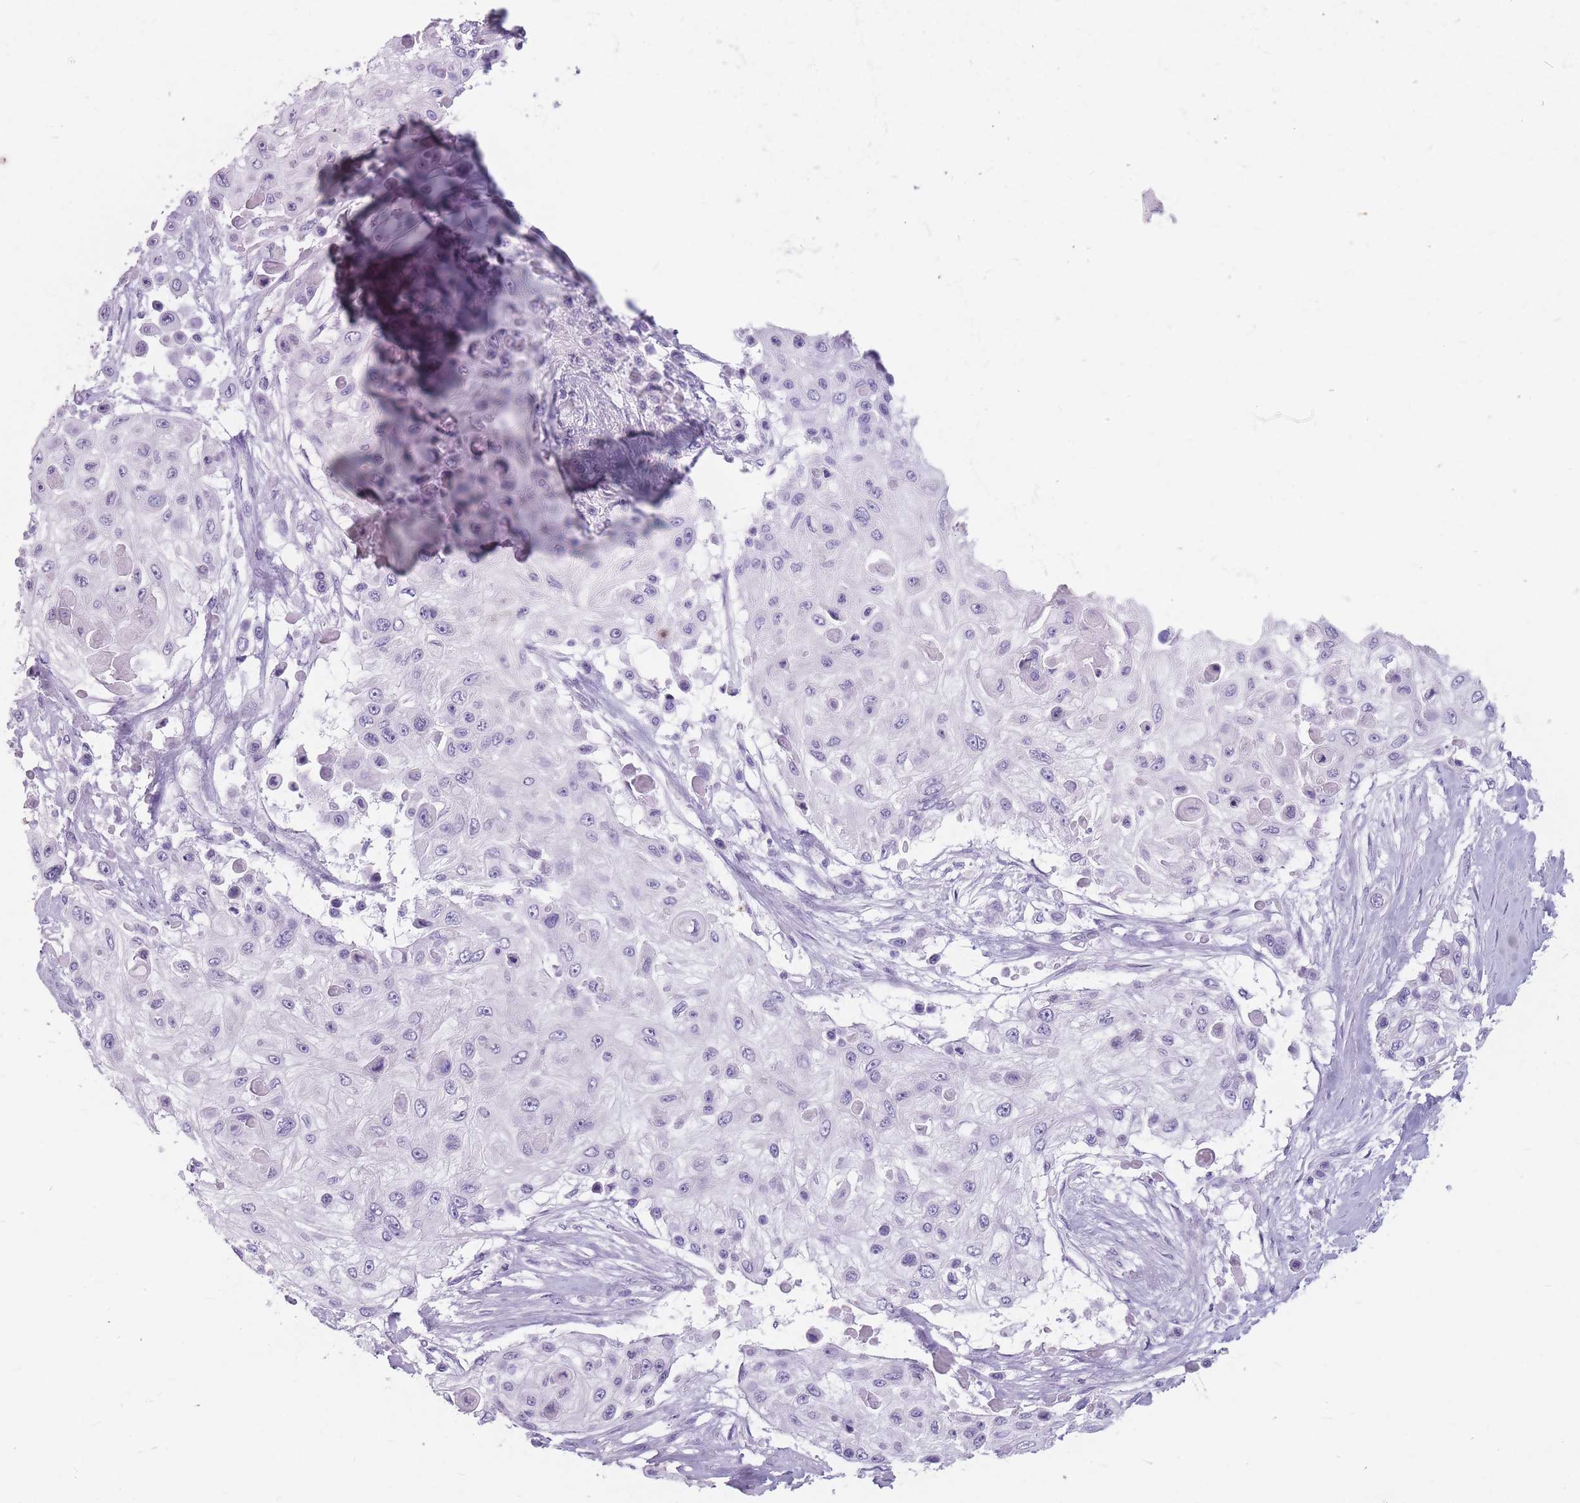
{"staining": {"intensity": "negative", "quantity": "none", "location": "none"}, "tissue": "skin cancer", "cell_type": "Tumor cells", "image_type": "cancer", "snomed": [{"axis": "morphology", "description": "Squamous cell carcinoma, NOS"}, {"axis": "topography", "description": "Skin"}], "caption": "High power microscopy histopathology image of an immunohistochemistry (IHC) micrograph of squamous cell carcinoma (skin), revealing no significant positivity in tumor cells. (Brightfield microscopy of DAB immunohistochemistry (IHC) at high magnification).", "gene": "CCNO", "patient": {"sex": "male", "age": 67}}